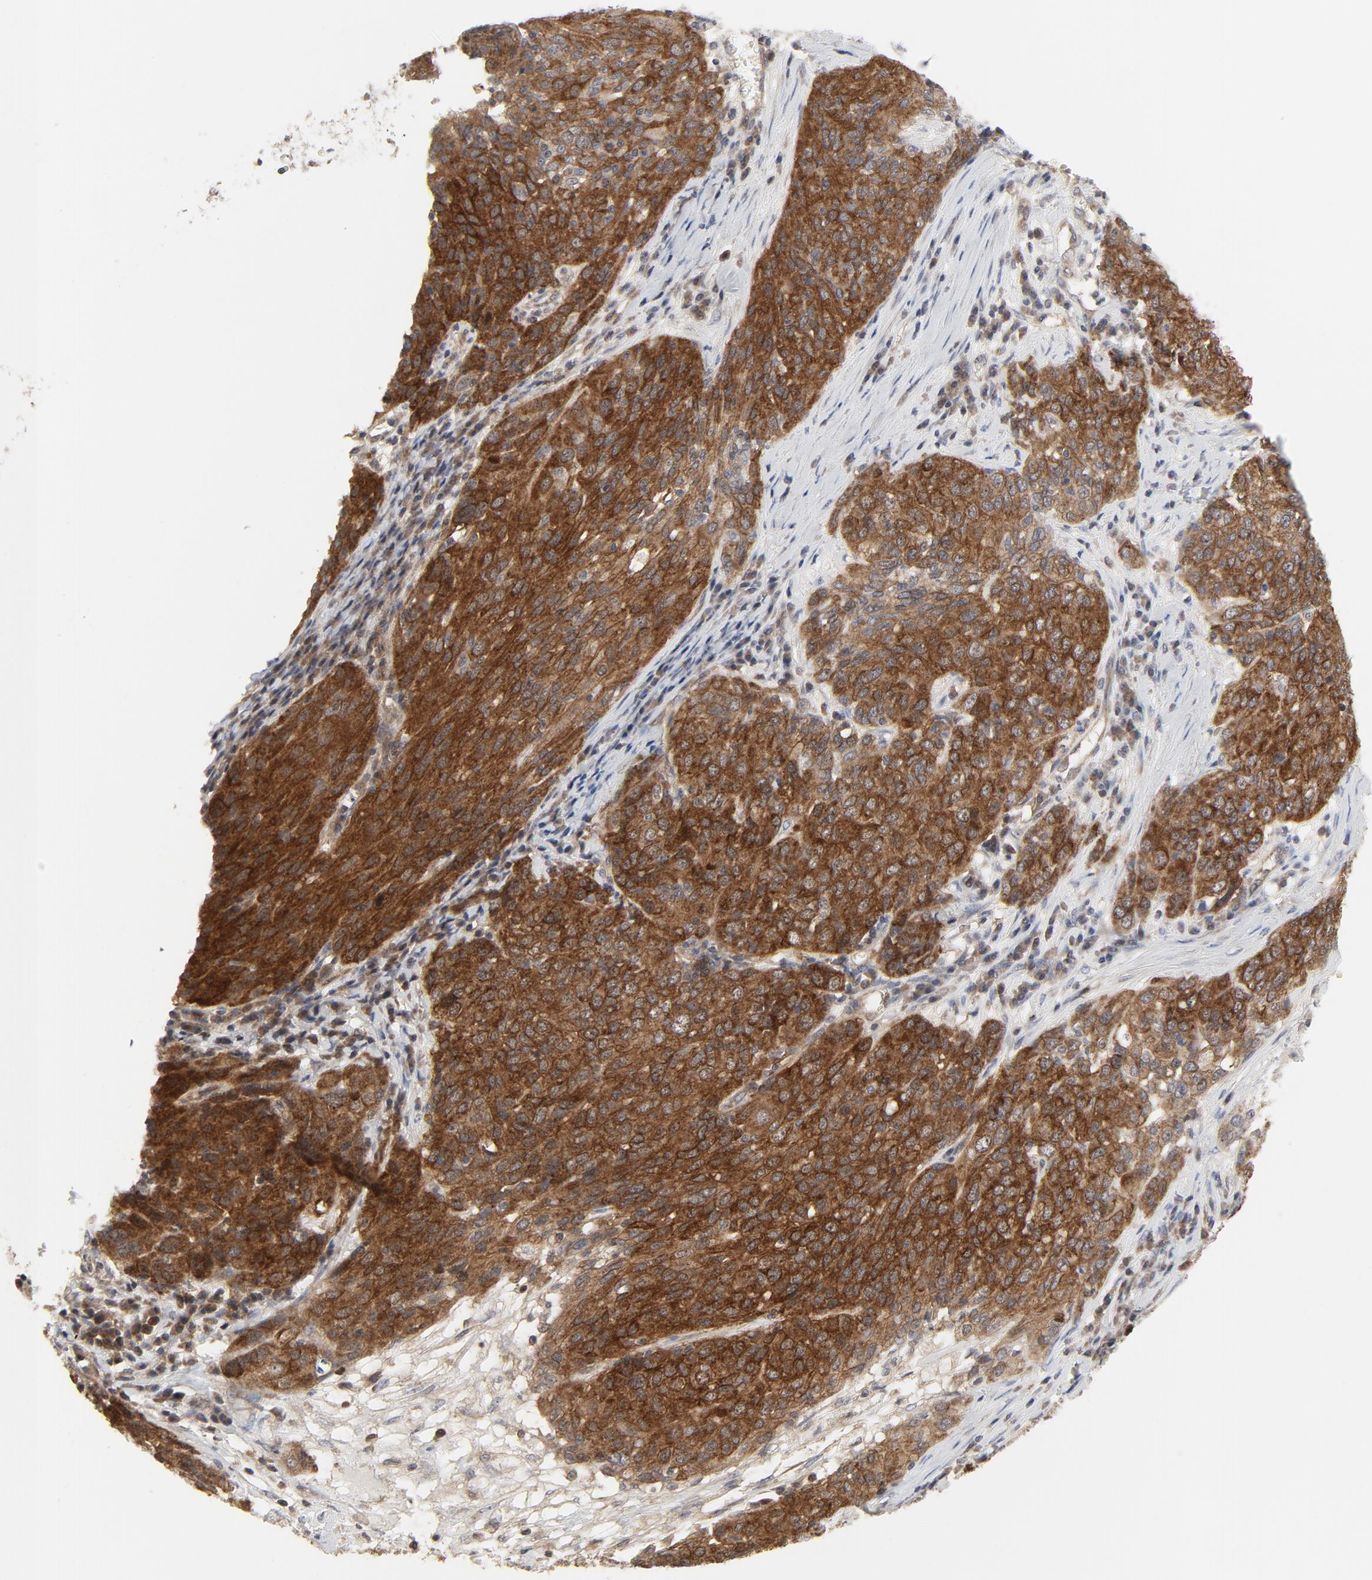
{"staining": {"intensity": "strong", "quantity": ">75%", "location": "cytoplasmic/membranous"}, "tissue": "ovarian cancer", "cell_type": "Tumor cells", "image_type": "cancer", "snomed": [{"axis": "morphology", "description": "Carcinoma, endometroid"}, {"axis": "topography", "description": "Ovary"}], "caption": "This image demonstrates ovarian cancer (endometroid carcinoma) stained with immunohistochemistry to label a protein in brown. The cytoplasmic/membranous of tumor cells show strong positivity for the protein. Nuclei are counter-stained blue.", "gene": "MAP2K7", "patient": {"sex": "female", "age": 50}}